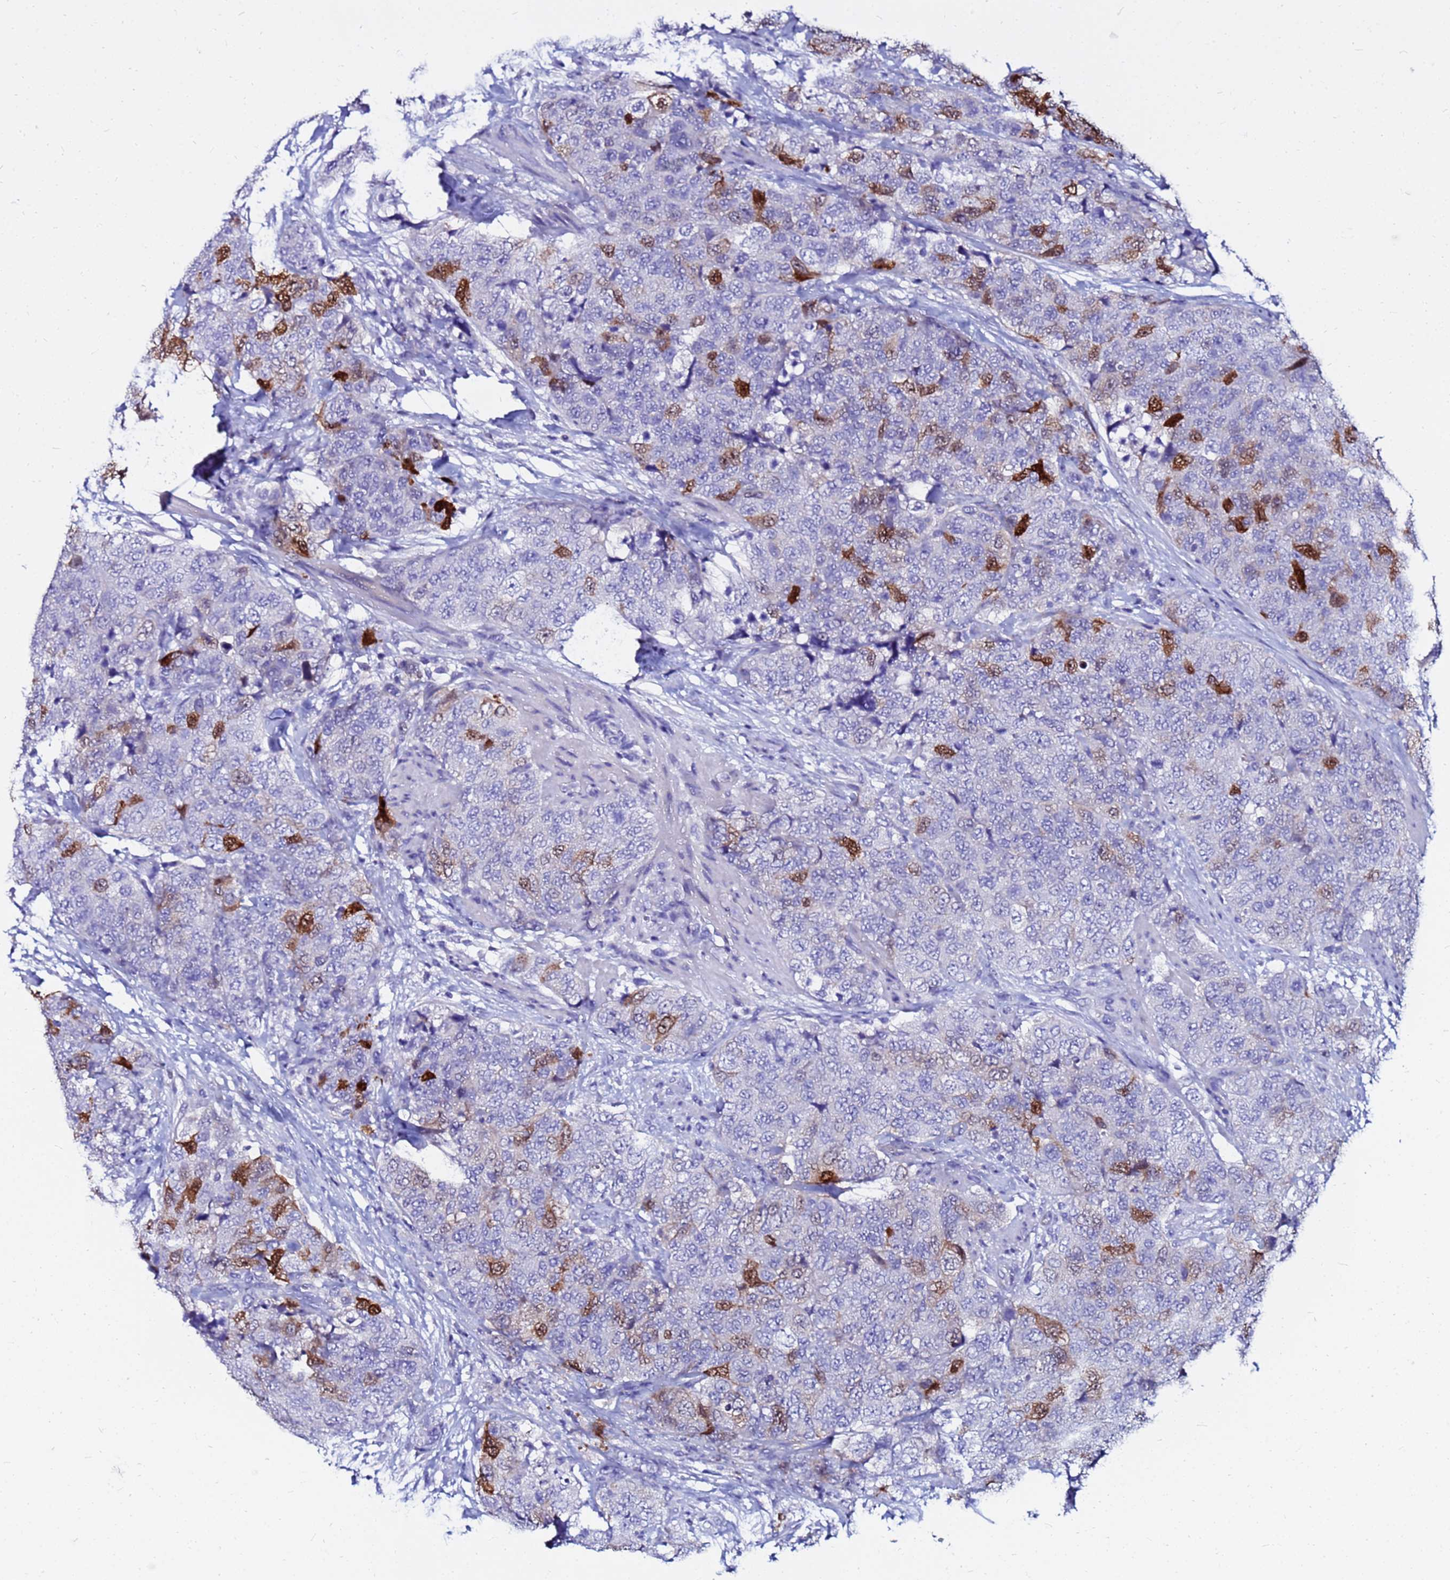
{"staining": {"intensity": "strong", "quantity": "<25%", "location": "cytoplasmic/membranous"}, "tissue": "urothelial cancer", "cell_type": "Tumor cells", "image_type": "cancer", "snomed": [{"axis": "morphology", "description": "Urothelial carcinoma, High grade"}, {"axis": "topography", "description": "Urinary bladder"}], "caption": "A brown stain shows strong cytoplasmic/membranous expression of a protein in high-grade urothelial carcinoma tumor cells.", "gene": "PPP1R14C", "patient": {"sex": "female", "age": 78}}